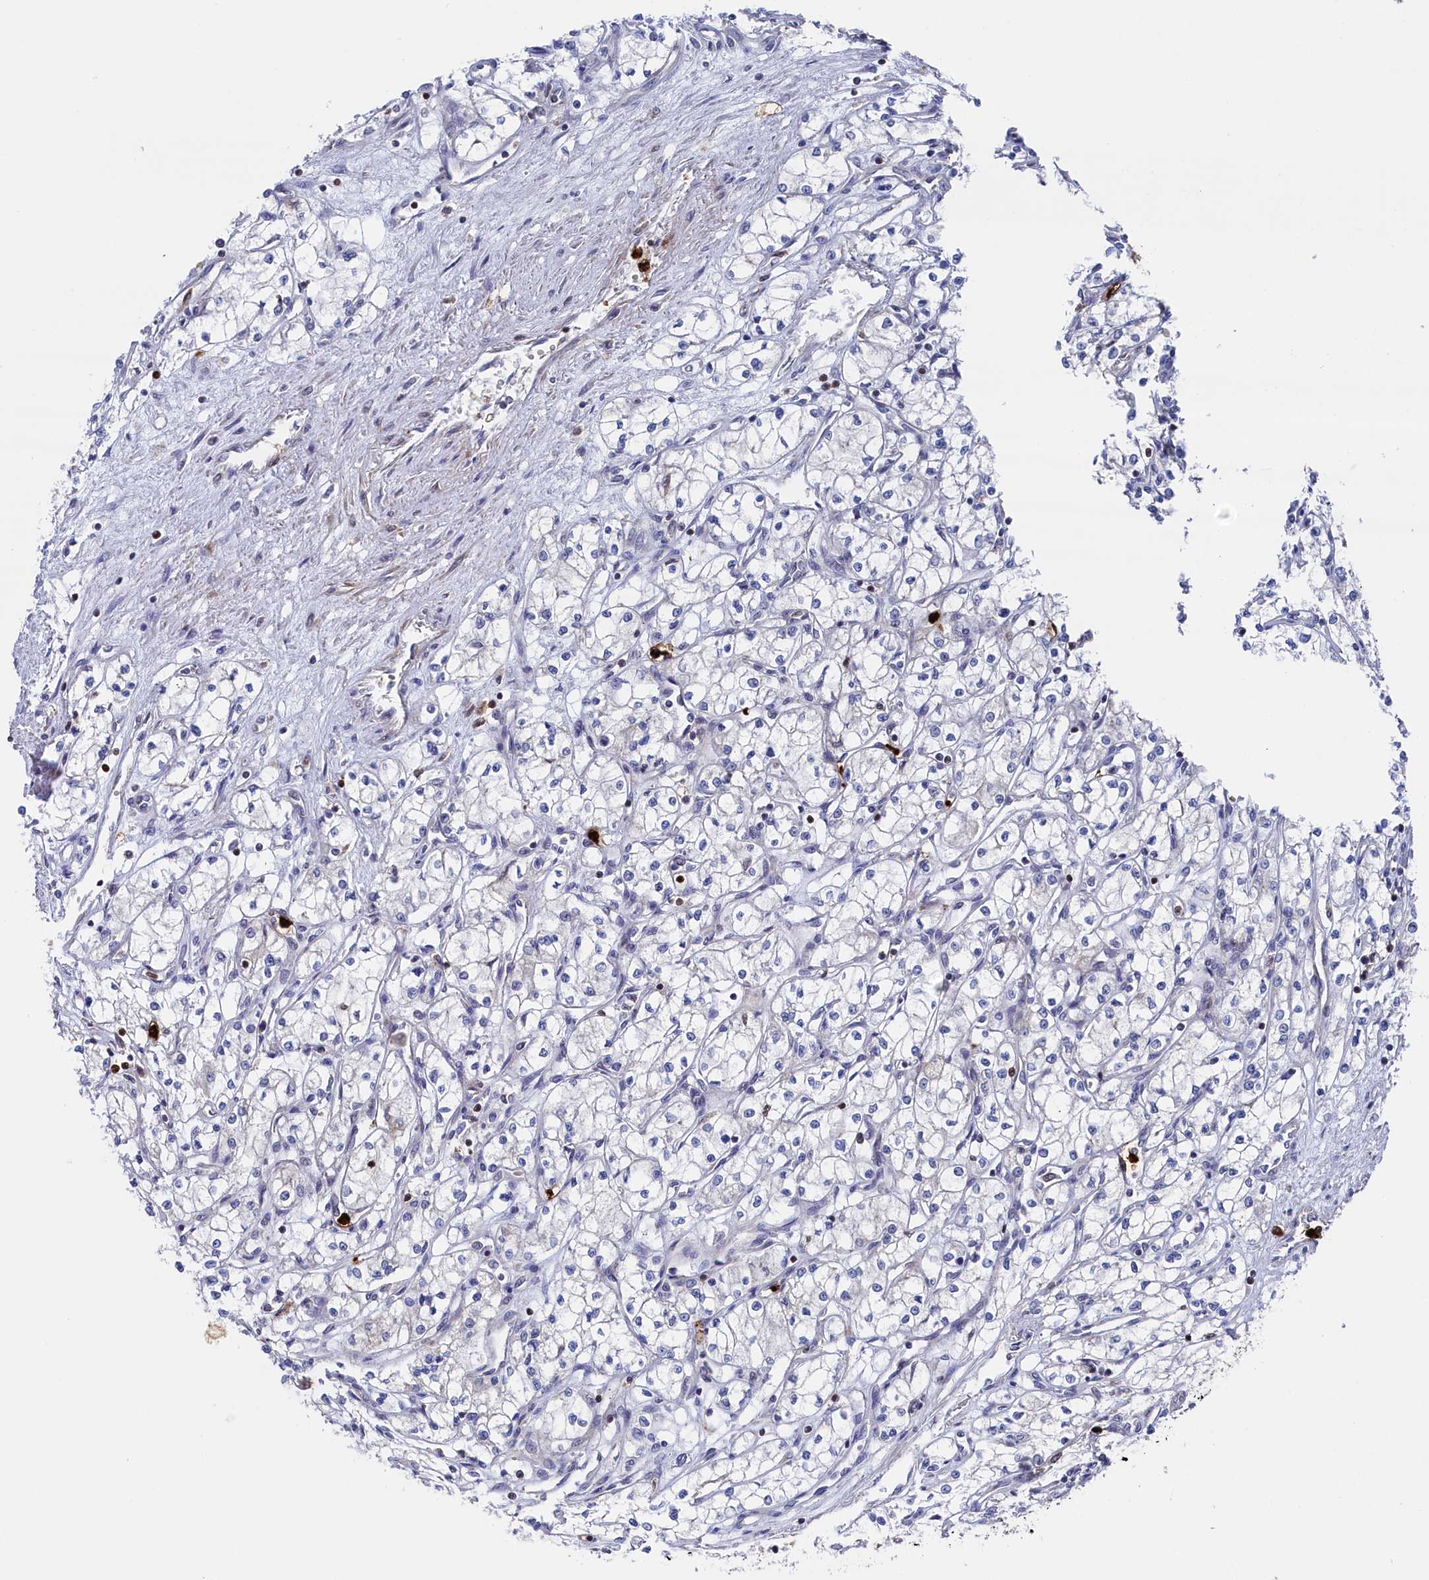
{"staining": {"intensity": "negative", "quantity": "none", "location": "none"}, "tissue": "renal cancer", "cell_type": "Tumor cells", "image_type": "cancer", "snomed": [{"axis": "morphology", "description": "Adenocarcinoma, NOS"}, {"axis": "topography", "description": "Kidney"}], "caption": "There is no significant positivity in tumor cells of renal cancer.", "gene": "CHCHD1", "patient": {"sex": "male", "age": 59}}